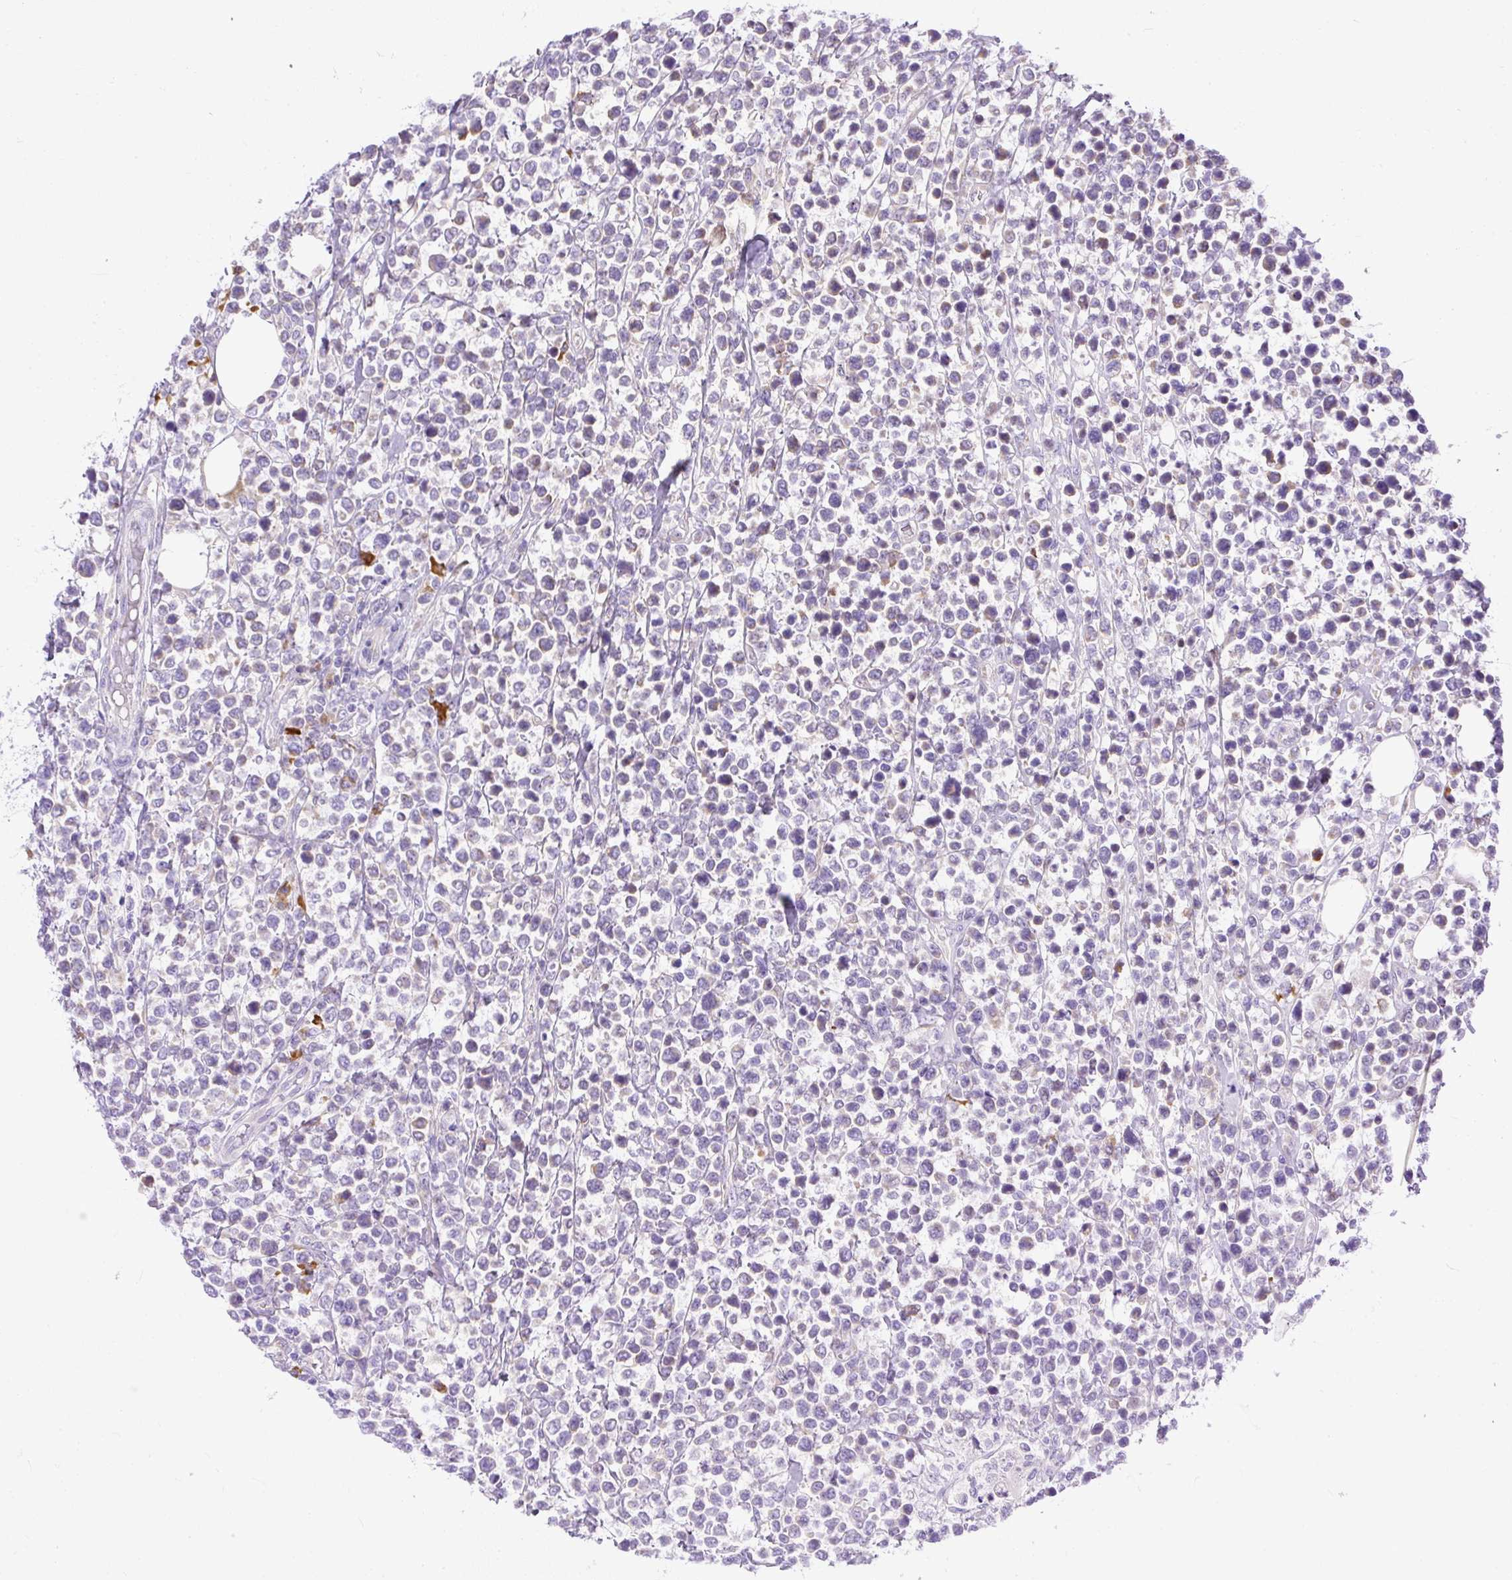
{"staining": {"intensity": "negative", "quantity": "none", "location": "none"}, "tissue": "lymphoma", "cell_type": "Tumor cells", "image_type": "cancer", "snomed": [{"axis": "morphology", "description": "Malignant lymphoma, non-Hodgkin's type, Low grade"}, {"axis": "topography", "description": "Lymph node"}], "caption": "Histopathology image shows no significant protein positivity in tumor cells of malignant lymphoma, non-Hodgkin's type (low-grade). Nuclei are stained in blue.", "gene": "SYBU", "patient": {"sex": "male", "age": 60}}